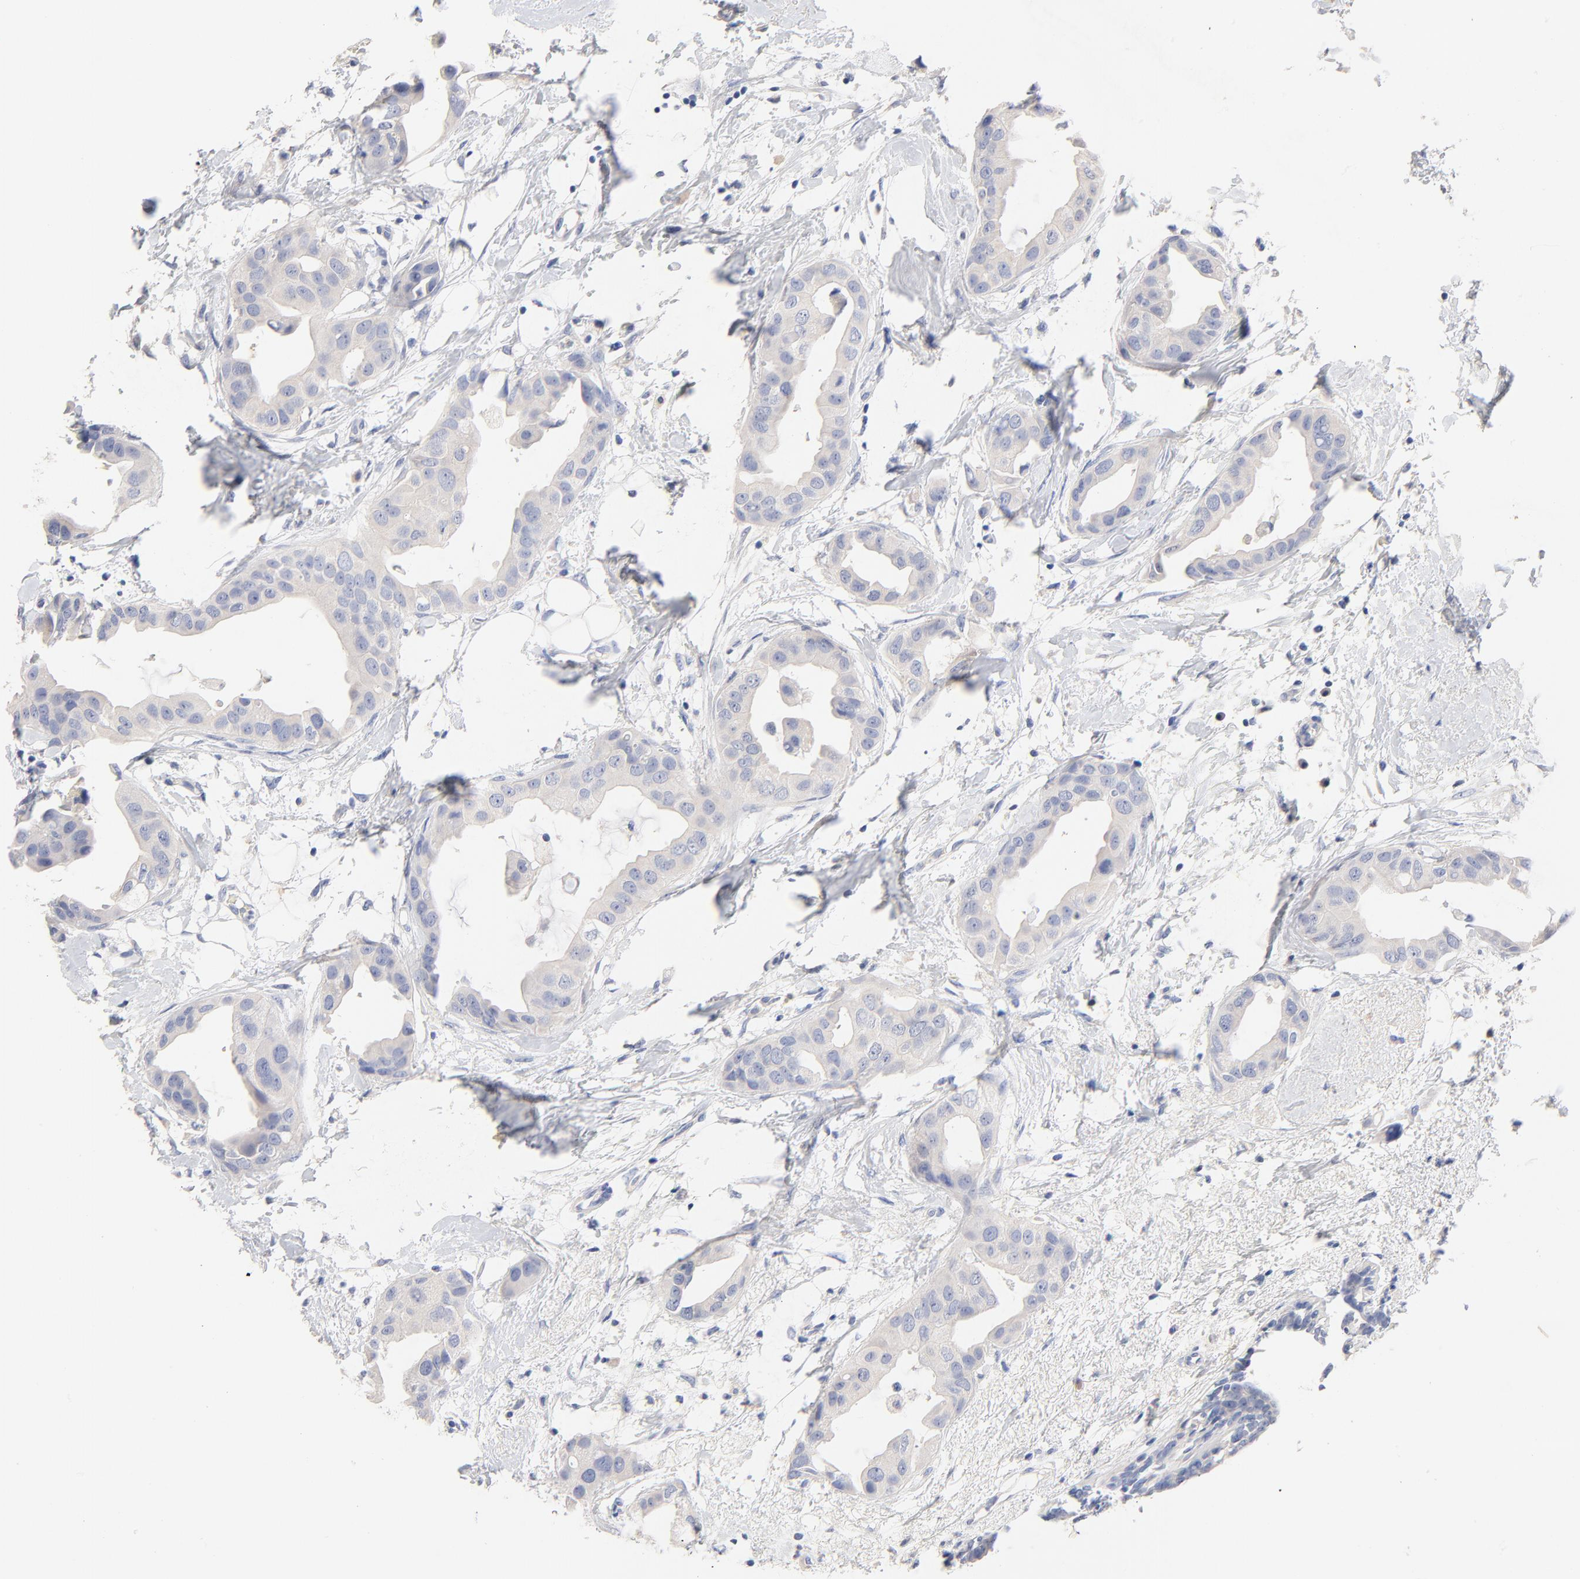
{"staining": {"intensity": "negative", "quantity": "none", "location": "none"}, "tissue": "breast cancer", "cell_type": "Tumor cells", "image_type": "cancer", "snomed": [{"axis": "morphology", "description": "Duct carcinoma"}, {"axis": "topography", "description": "Breast"}], "caption": "DAB (3,3'-diaminobenzidine) immunohistochemical staining of breast cancer (infiltrating ductal carcinoma) reveals no significant staining in tumor cells.", "gene": "CPS1", "patient": {"sex": "female", "age": 40}}